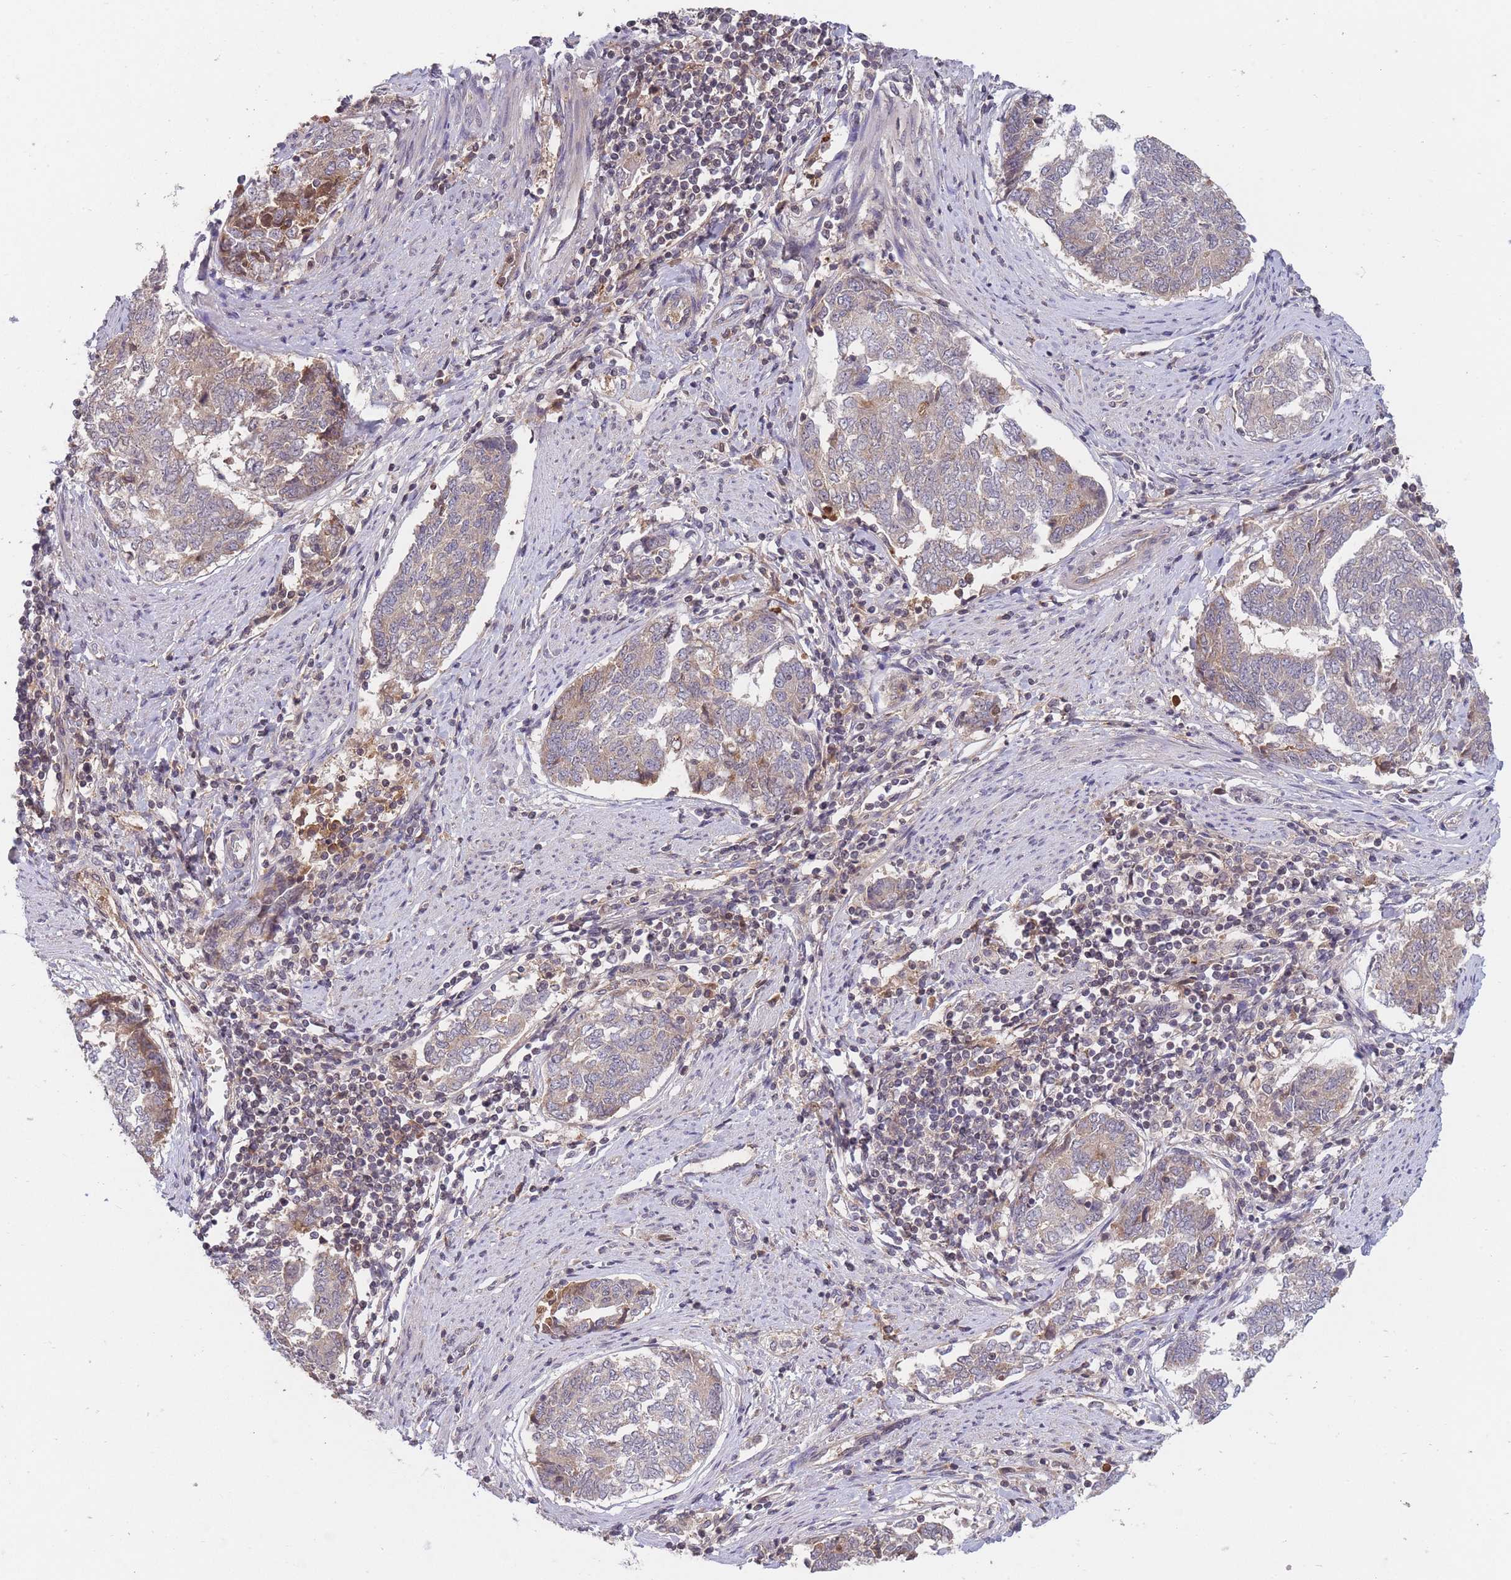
{"staining": {"intensity": "weak", "quantity": "<25%", "location": "cytoplasmic/membranous"}, "tissue": "endometrial cancer", "cell_type": "Tumor cells", "image_type": "cancer", "snomed": [{"axis": "morphology", "description": "Adenocarcinoma, NOS"}, {"axis": "topography", "description": "Endometrium"}], "caption": "Immunohistochemical staining of human endometrial adenocarcinoma shows no significant staining in tumor cells. Brightfield microscopy of immunohistochemistry stained with DAB (brown) and hematoxylin (blue), captured at high magnification.", "gene": "RALGDS", "patient": {"sex": "female", "age": 80}}